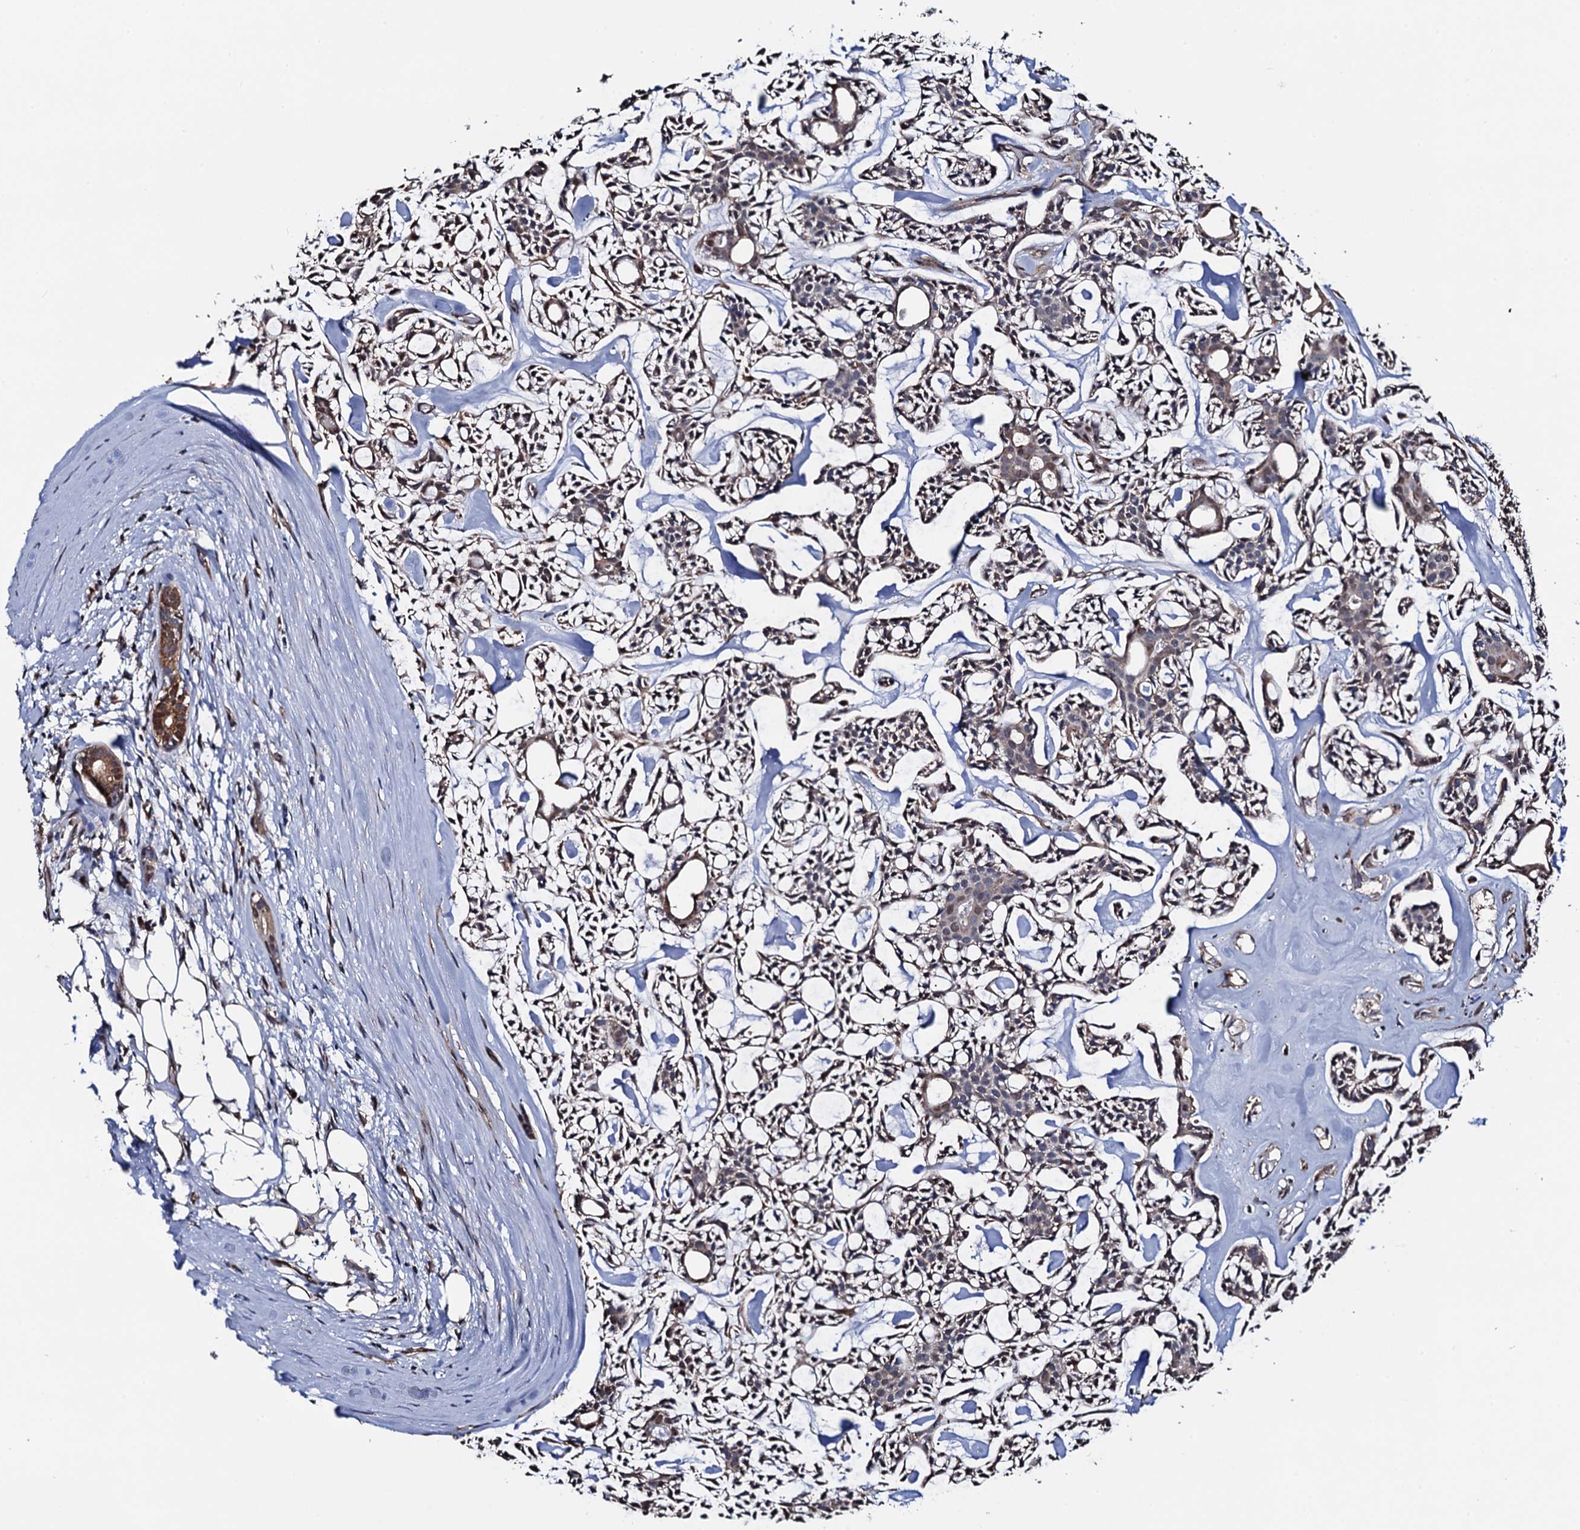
{"staining": {"intensity": "weak", "quantity": "25%-75%", "location": "cytoplasmic/membranous"}, "tissue": "head and neck cancer", "cell_type": "Tumor cells", "image_type": "cancer", "snomed": [{"axis": "morphology", "description": "Adenocarcinoma, NOS"}, {"axis": "topography", "description": "Salivary gland"}, {"axis": "topography", "description": "Head-Neck"}], "caption": "Protein staining of adenocarcinoma (head and neck) tissue reveals weak cytoplasmic/membranous staining in approximately 25%-75% of tumor cells.", "gene": "PTCD3", "patient": {"sex": "male", "age": 55}}